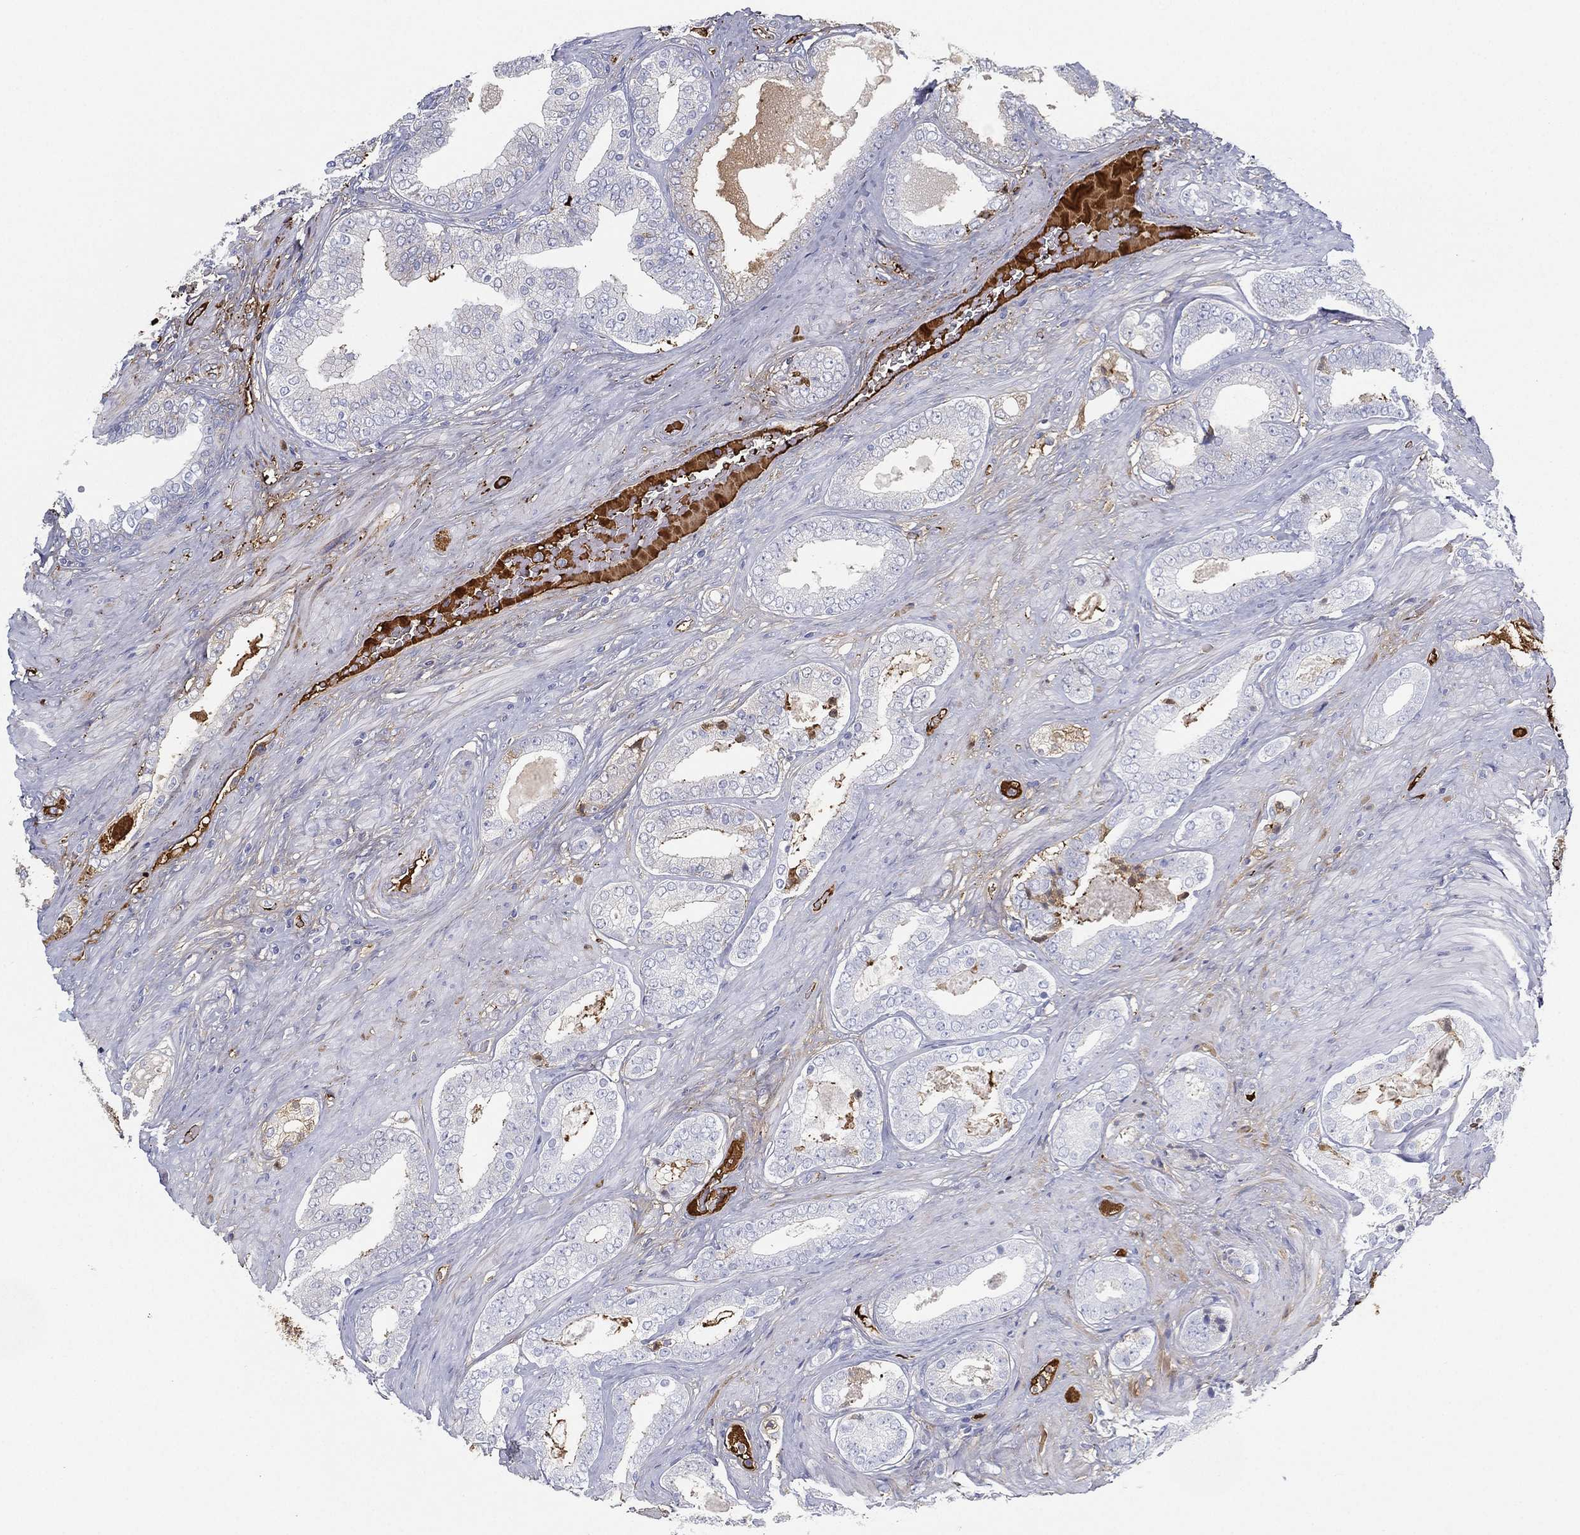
{"staining": {"intensity": "moderate", "quantity": "<25%", "location": "cytoplasmic/membranous"}, "tissue": "prostate cancer", "cell_type": "Tumor cells", "image_type": "cancer", "snomed": [{"axis": "morphology", "description": "Adenocarcinoma, Low grade"}, {"axis": "topography", "description": "Prostate and seminal vesicle, NOS"}], "caption": "Immunohistochemical staining of human prostate cancer displays low levels of moderate cytoplasmic/membranous staining in approximately <25% of tumor cells. (DAB (3,3'-diaminobenzidine) = brown stain, brightfield microscopy at high magnification).", "gene": "IFNB1", "patient": {"sex": "male", "age": 61}}